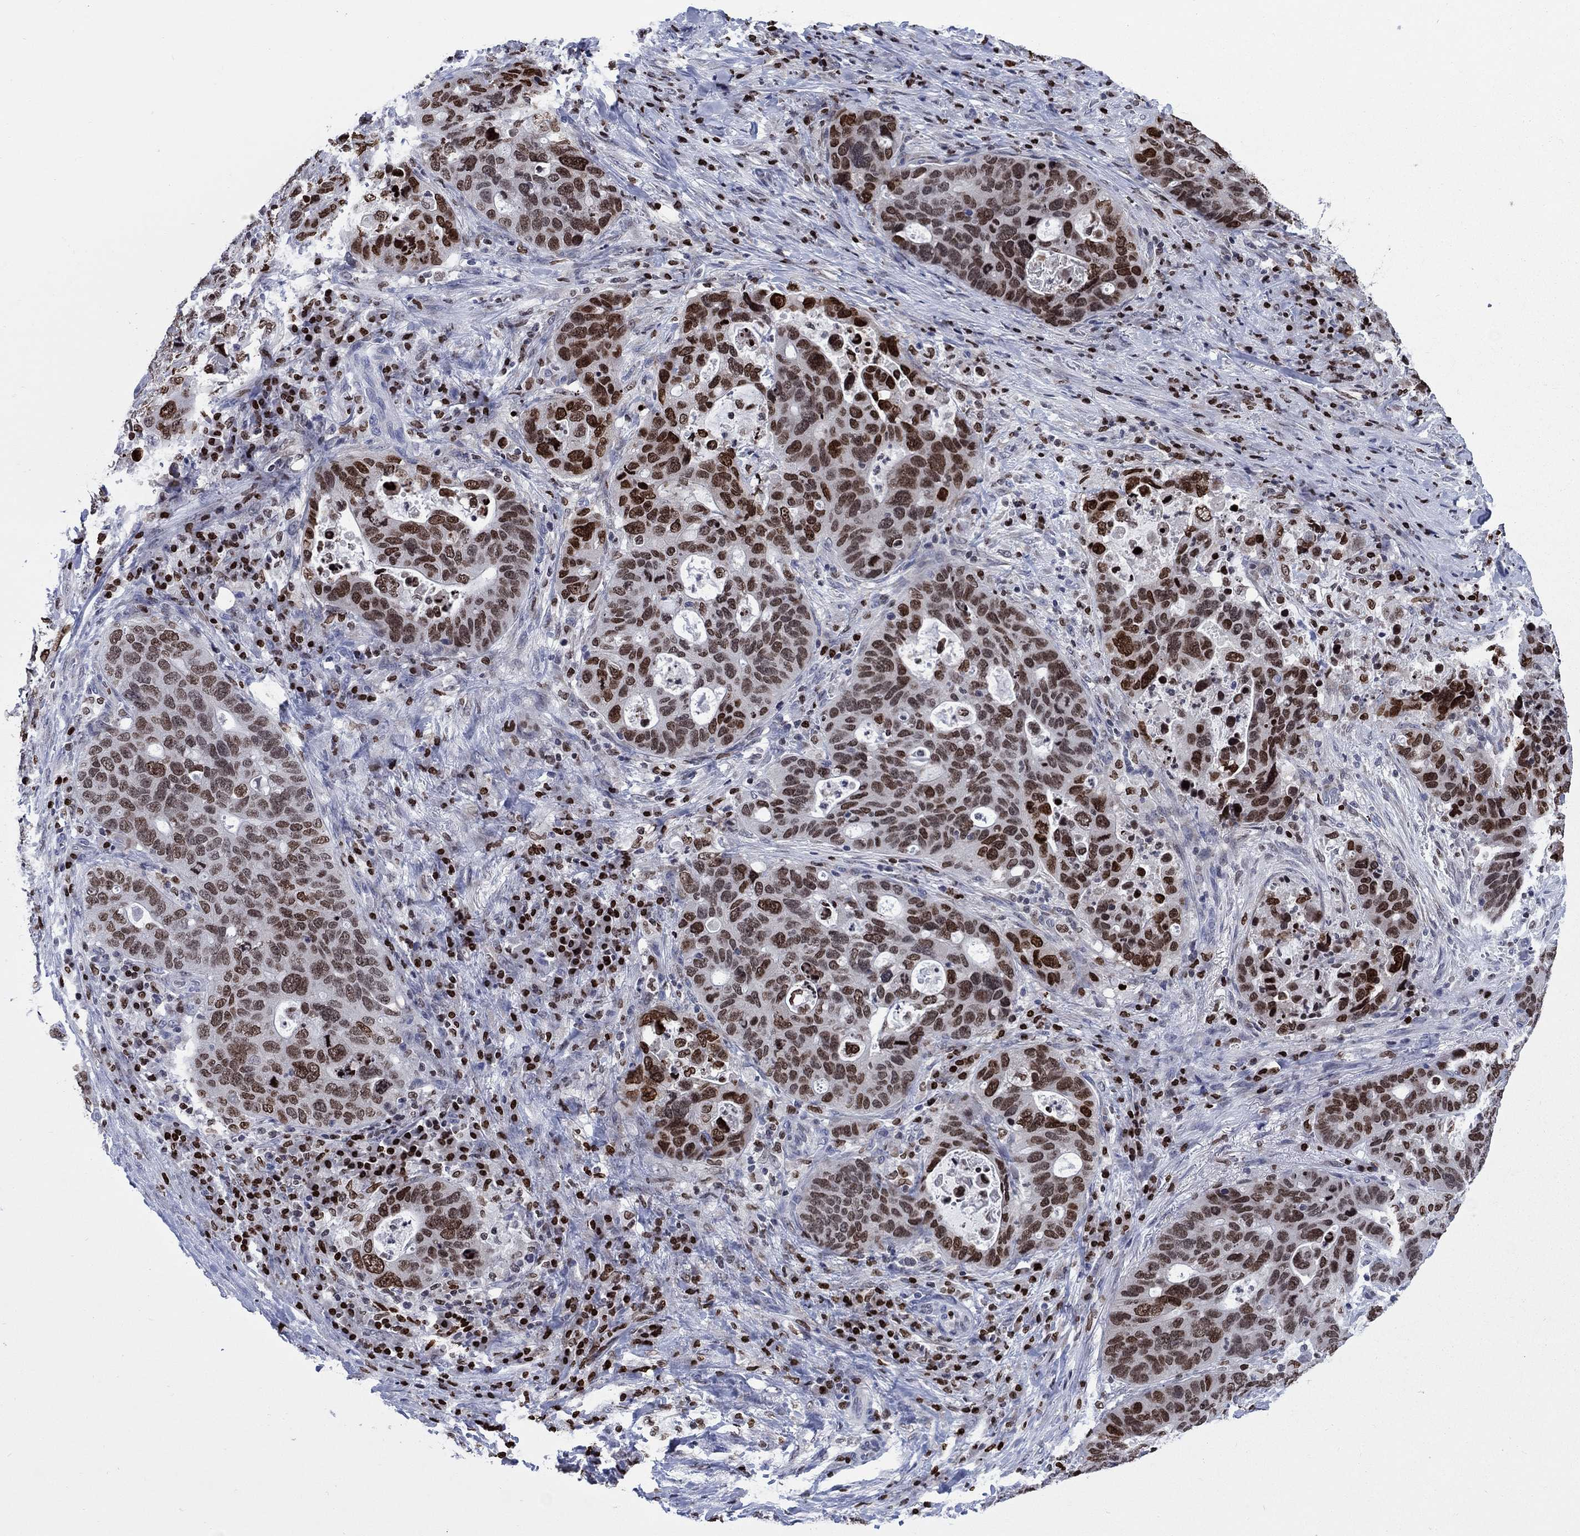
{"staining": {"intensity": "strong", "quantity": "25%-75%", "location": "nuclear"}, "tissue": "stomach cancer", "cell_type": "Tumor cells", "image_type": "cancer", "snomed": [{"axis": "morphology", "description": "Adenocarcinoma, NOS"}, {"axis": "topography", "description": "Stomach"}], "caption": "DAB (3,3'-diaminobenzidine) immunohistochemical staining of human stomach cancer (adenocarcinoma) exhibits strong nuclear protein positivity in about 25%-75% of tumor cells.", "gene": "HMGA1", "patient": {"sex": "male", "age": 54}}